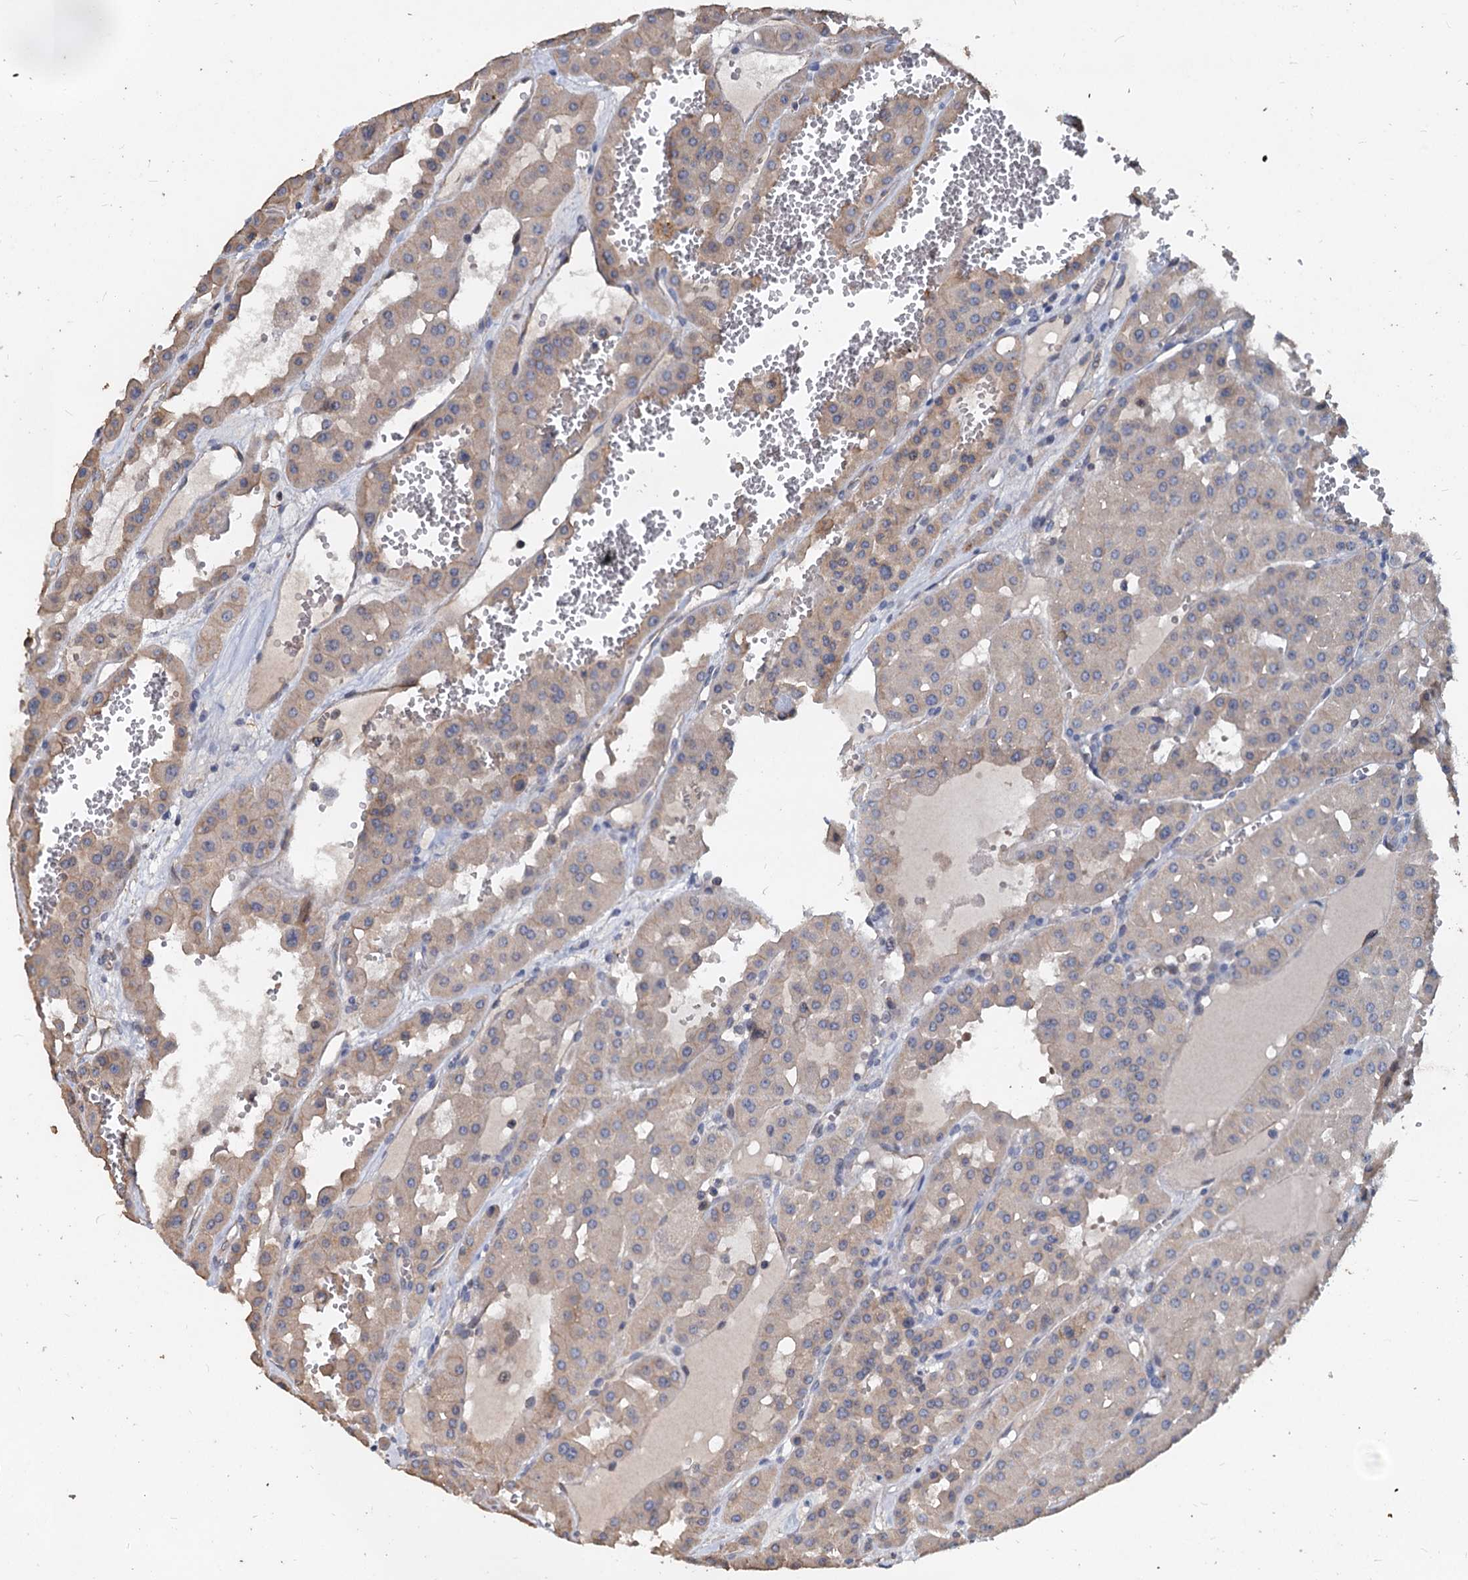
{"staining": {"intensity": "moderate", "quantity": "25%-75%", "location": "cytoplasmic/membranous"}, "tissue": "renal cancer", "cell_type": "Tumor cells", "image_type": "cancer", "snomed": [{"axis": "morphology", "description": "Carcinoma, NOS"}, {"axis": "topography", "description": "Kidney"}], "caption": "Moderate cytoplasmic/membranous protein expression is present in approximately 25%-75% of tumor cells in renal carcinoma.", "gene": "DEPDC4", "patient": {"sex": "female", "age": 75}}